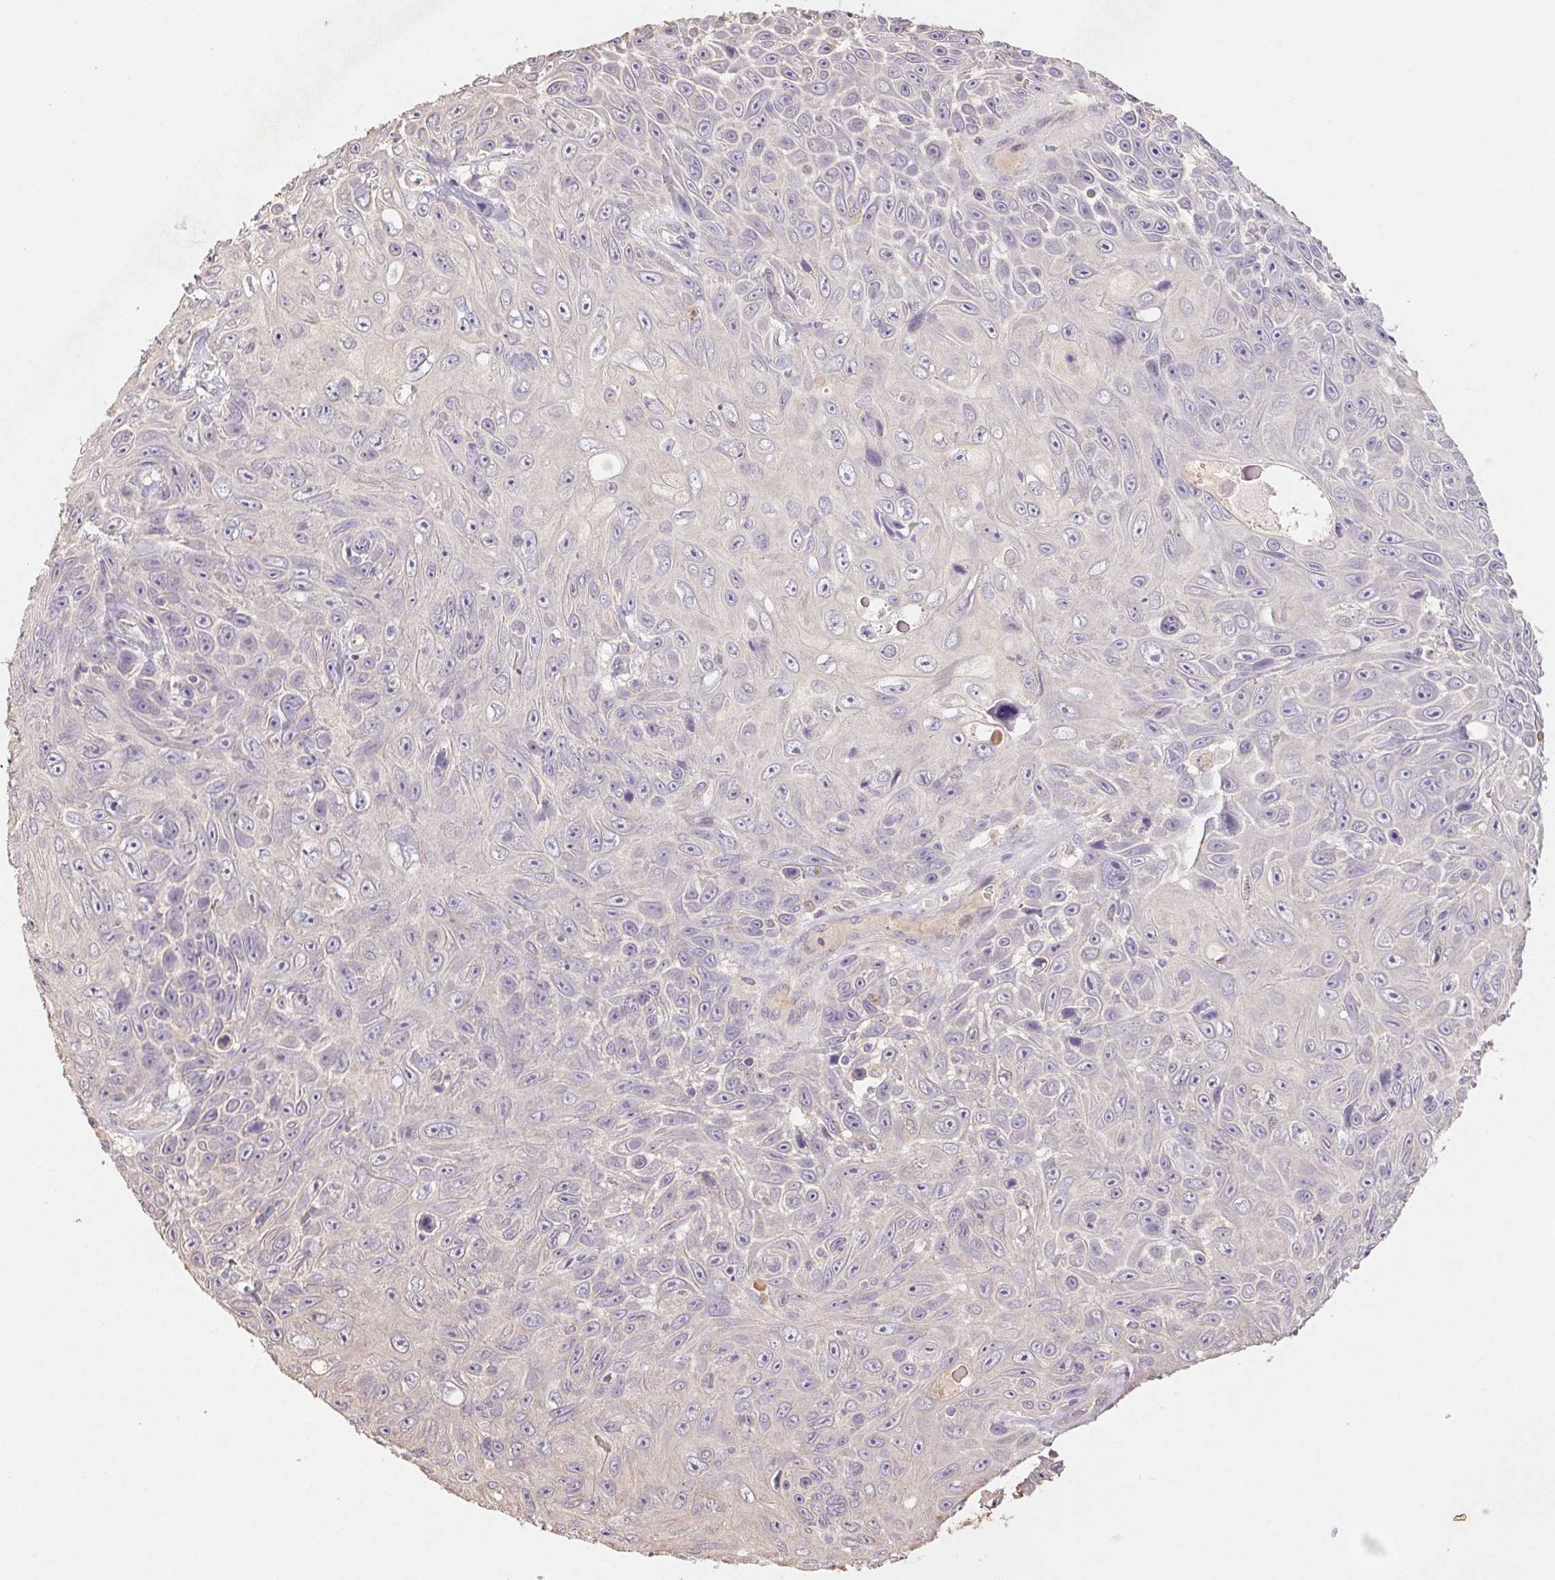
{"staining": {"intensity": "negative", "quantity": "none", "location": "none"}, "tissue": "skin cancer", "cell_type": "Tumor cells", "image_type": "cancer", "snomed": [{"axis": "morphology", "description": "Squamous cell carcinoma, NOS"}, {"axis": "topography", "description": "Skin"}], "caption": "Human skin cancer (squamous cell carcinoma) stained for a protein using IHC exhibits no positivity in tumor cells.", "gene": "GRM2", "patient": {"sex": "male", "age": 82}}